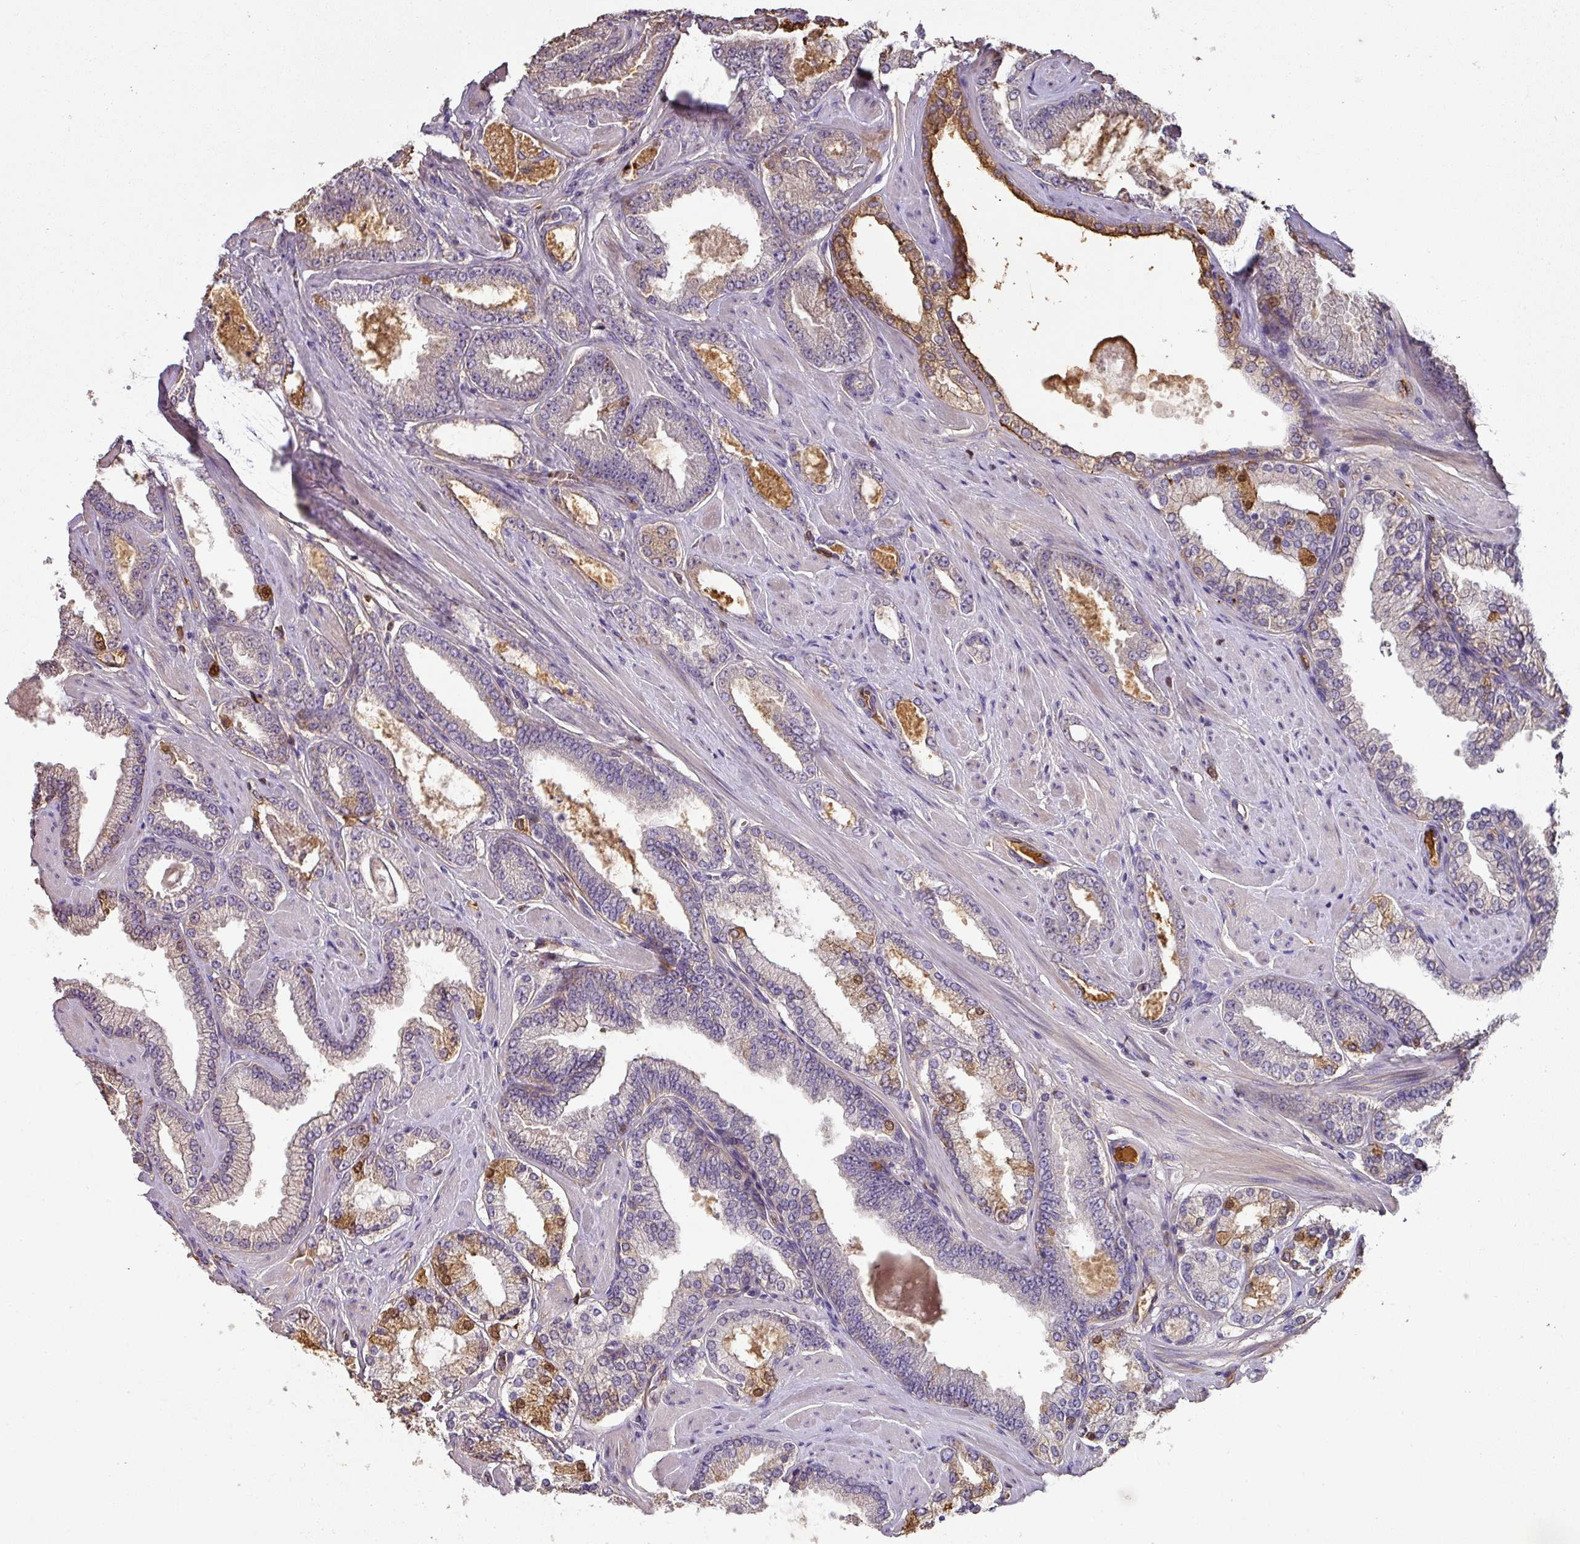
{"staining": {"intensity": "strong", "quantity": "<25%", "location": "cytoplasmic/membranous,nuclear"}, "tissue": "prostate cancer", "cell_type": "Tumor cells", "image_type": "cancer", "snomed": [{"axis": "morphology", "description": "Adenocarcinoma, Low grade"}, {"axis": "topography", "description": "Prostate"}], "caption": "A high-resolution photomicrograph shows immunohistochemistry staining of prostate adenocarcinoma (low-grade), which displays strong cytoplasmic/membranous and nuclear staining in approximately <25% of tumor cells.", "gene": "CCZ1", "patient": {"sex": "male", "age": 42}}